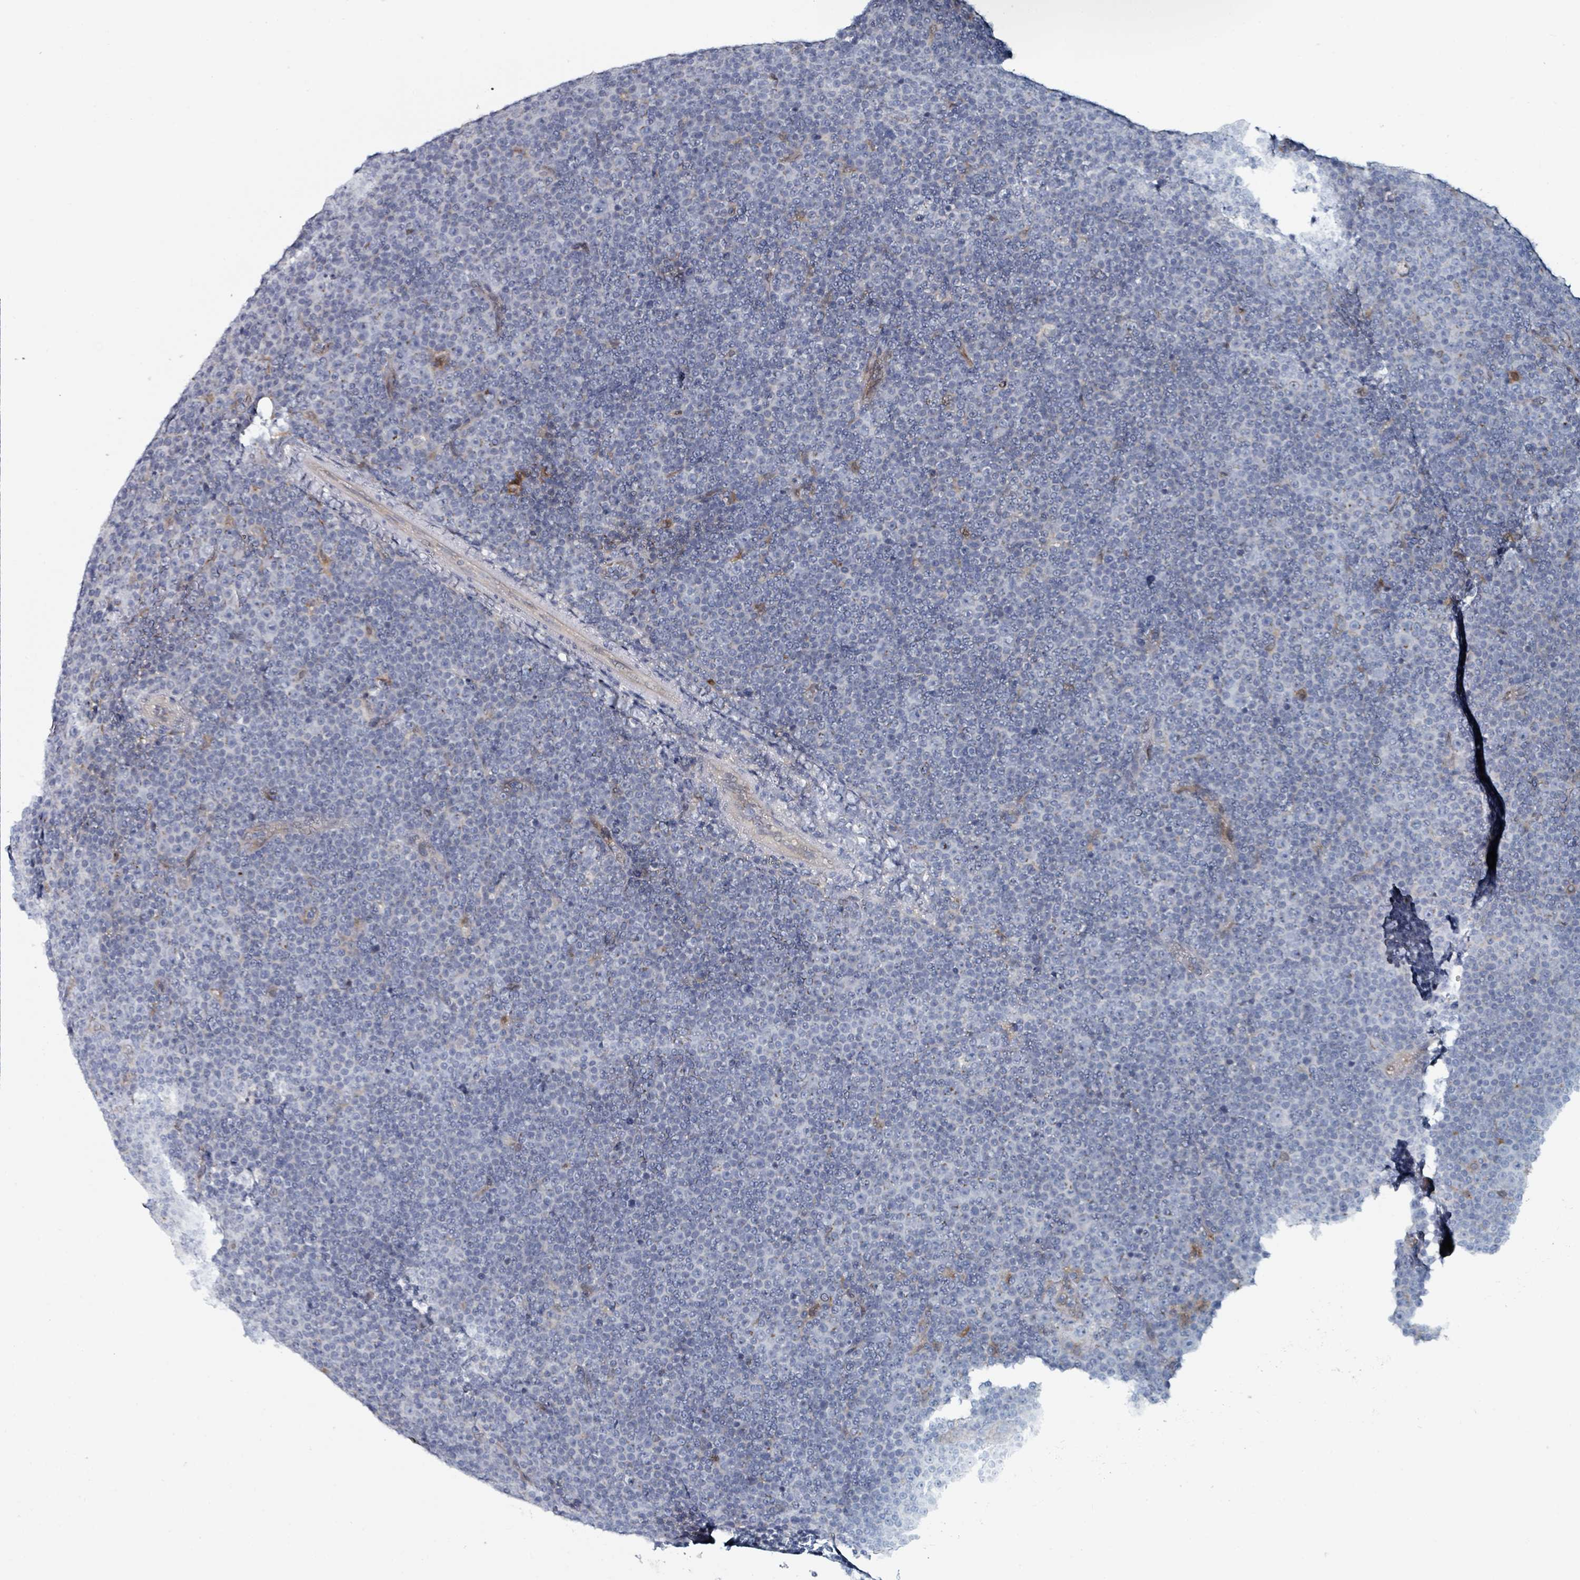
{"staining": {"intensity": "negative", "quantity": "none", "location": "none"}, "tissue": "lymphoma", "cell_type": "Tumor cells", "image_type": "cancer", "snomed": [{"axis": "morphology", "description": "Malignant lymphoma, non-Hodgkin's type, Low grade"}, {"axis": "topography", "description": "Lymph node"}], "caption": "This image is of malignant lymphoma, non-Hodgkin's type (low-grade) stained with IHC to label a protein in brown with the nuclei are counter-stained blue. There is no staining in tumor cells.", "gene": "B3GAT3", "patient": {"sex": "female", "age": 67}}